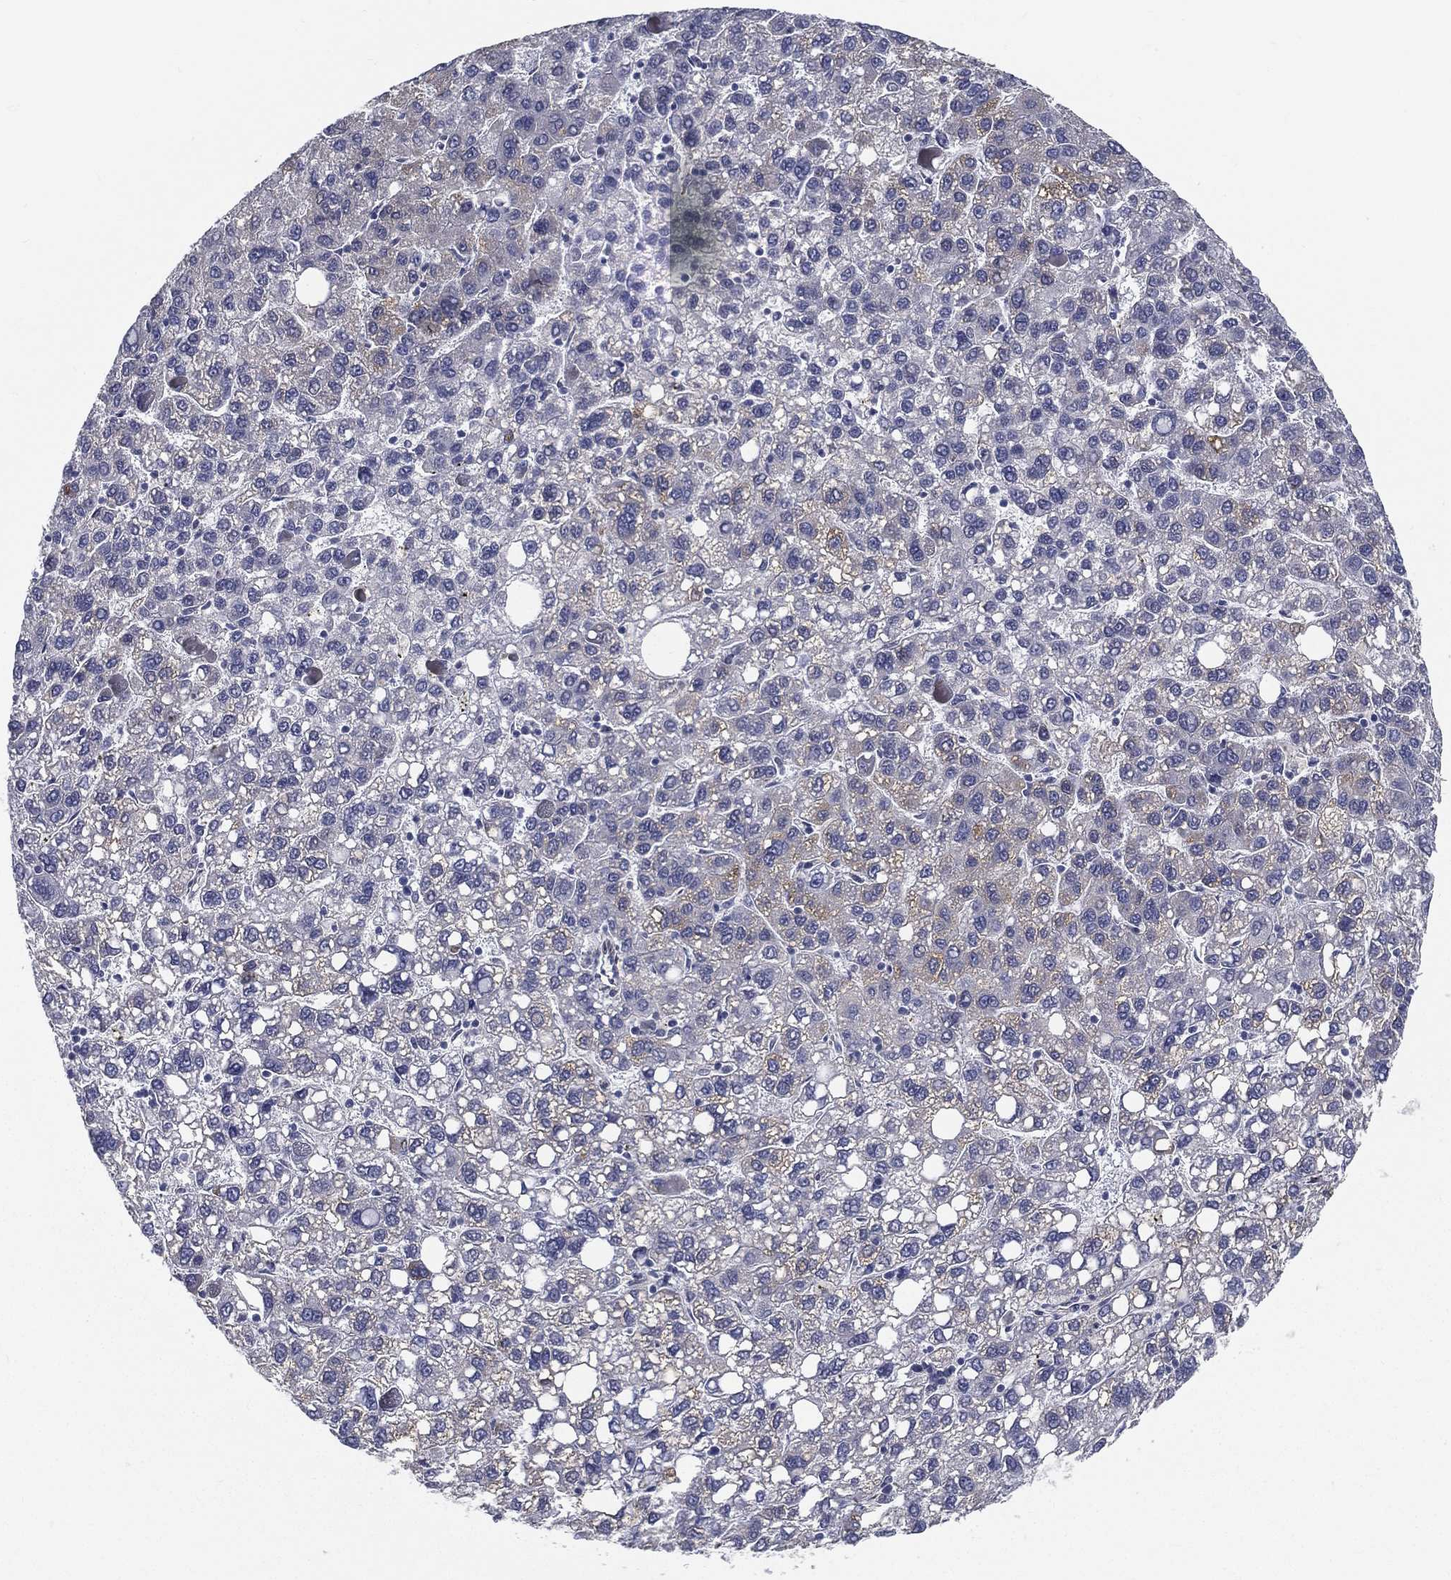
{"staining": {"intensity": "negative", "quantity": "none", "location": "none"}, "tissue": "liver cancer", "cell_type": "Tumor cells", "image_type": "cancer", "snomed": [{"axis": "morphology", "description": "Carcinoma, Hepatocellular, NOS"}, {"axis": "topography", "description": "Liver"}], "caption": "This micrograph is of liver hepatocellular carcinoma stained with IHC to label a protein in brown with the nuclei are counter-stained blue. There is no positivity in tumor cells.", "gene": "LRRC56", "patient": {"sex": "female", "age": 82}}